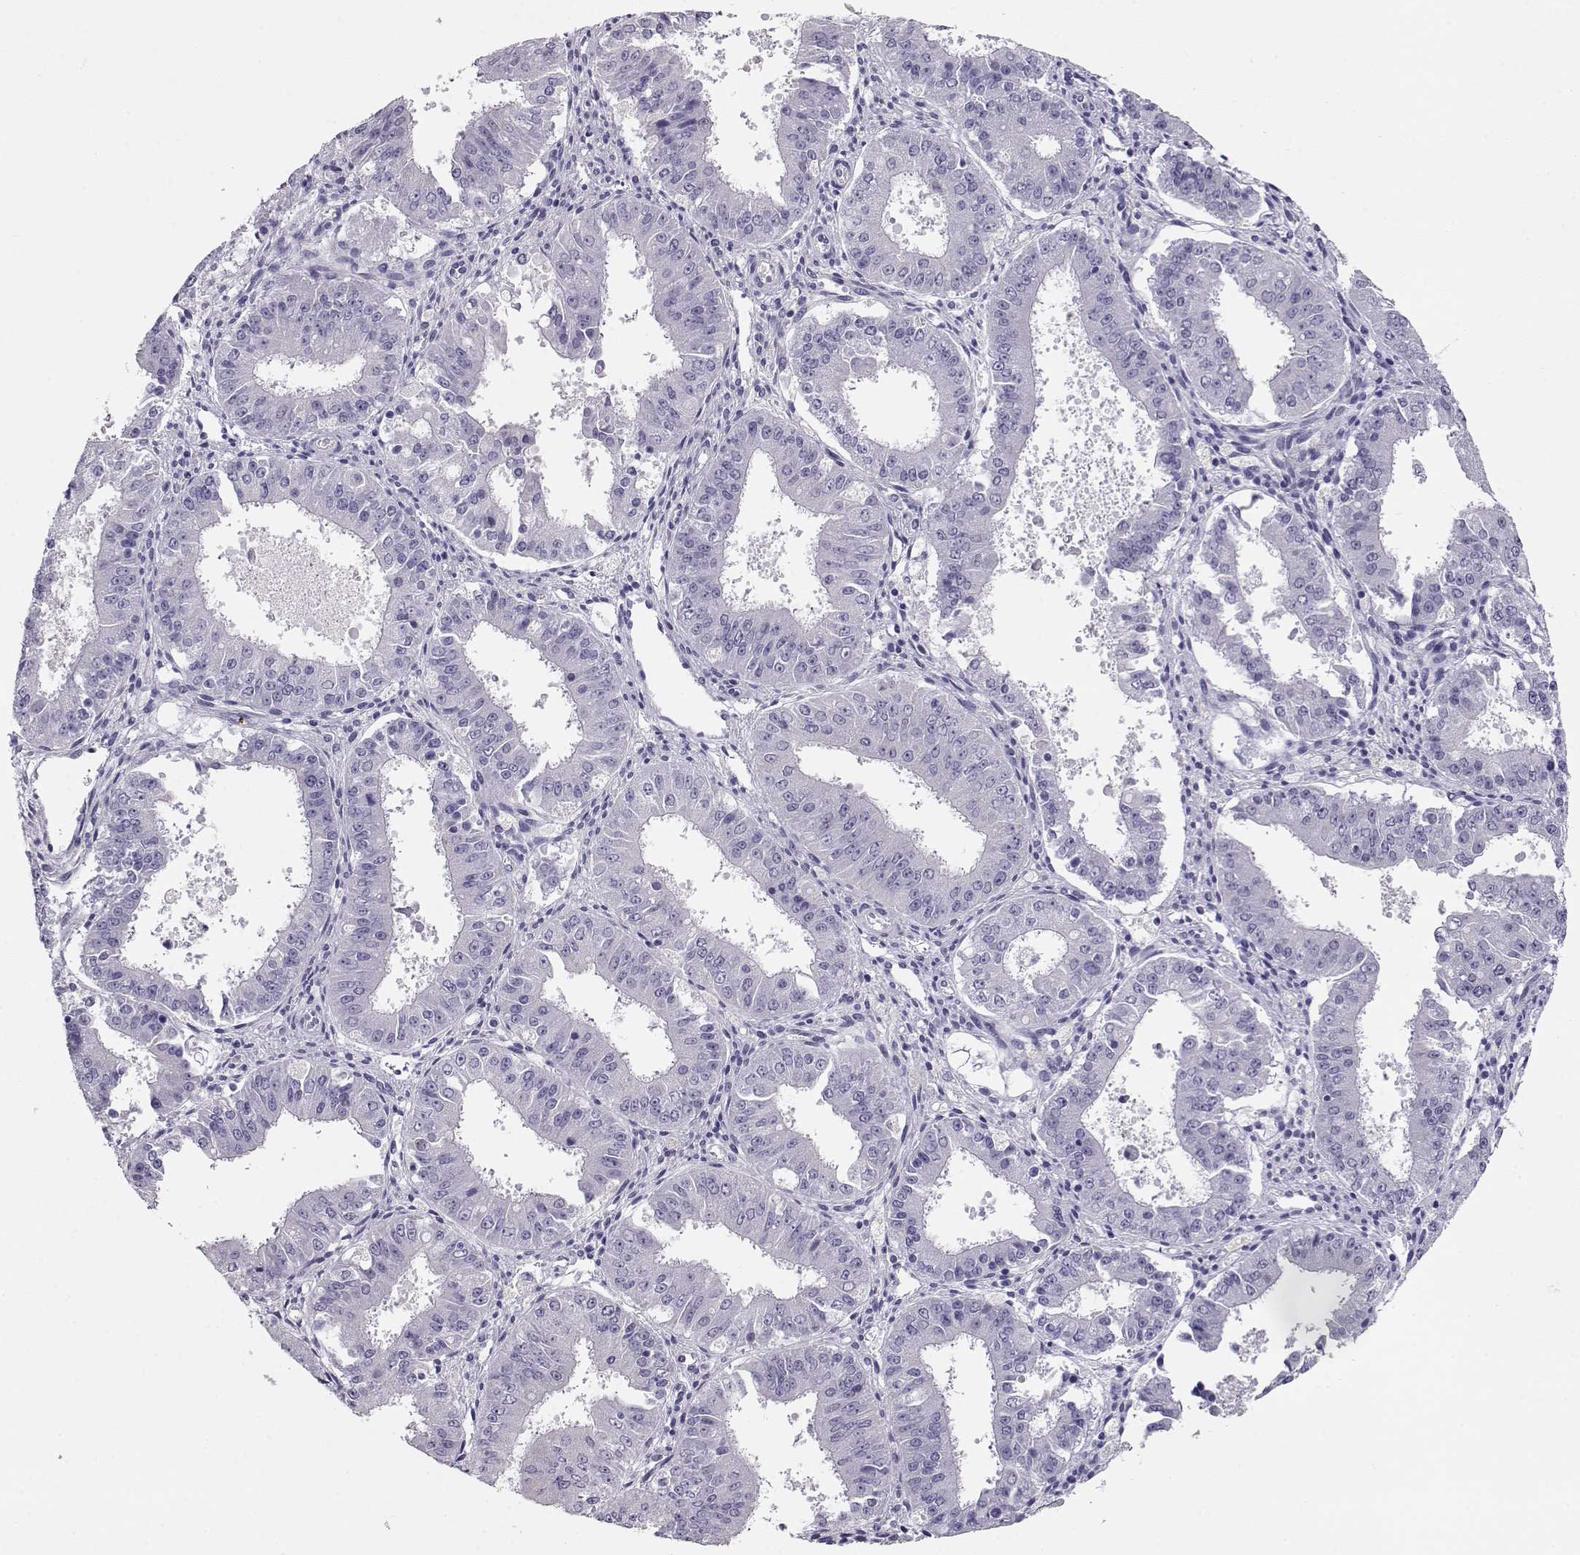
{"staining": {"intensity": "negative", "quantity": "none", "location": "none"}, "tissue": "ovarian cancer", "cell_type": "Tumor cells", "image_type": "cancer", "snomed": [{"axis": "morphology", "description": "Carcinoma, endometroid"}, {"axis": "topography", "description": "Ovary"}], "caption": "Endometroid carcinoma (ovarian) was stained to show a protein in brown. There is no significant expression in tumor cells.", "gene": "RBM44", "patient": {"sex": "female", "age": 42}}